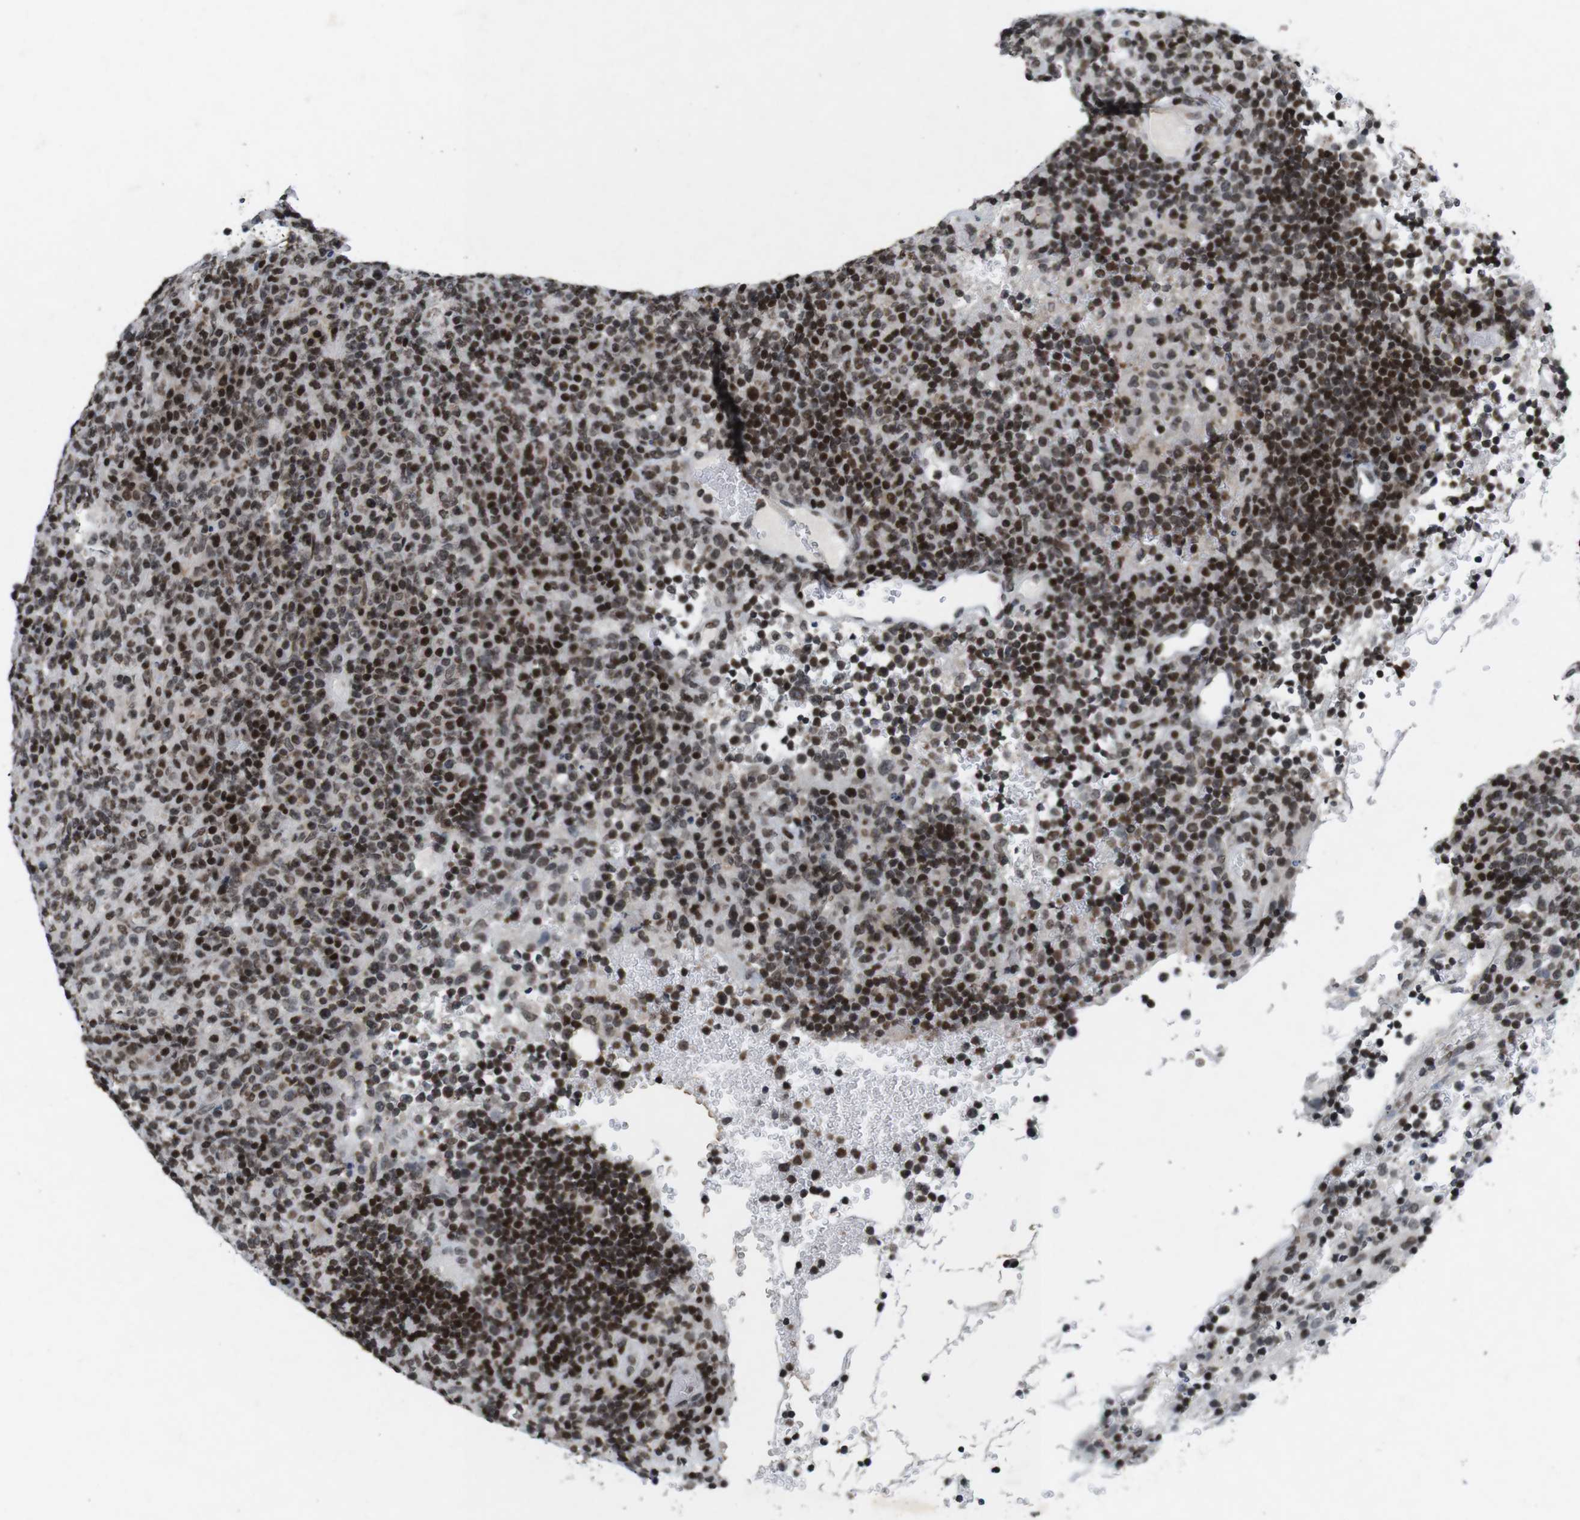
{"staining": {"intensity": "strong", "quantity": ">75%", "location": "nuclear"}, "tissue": "lymphoma", "cell_type": "Tumor cells", "image_type": "cancer", "snomed": [{"axis": "morphology", "description": "Malignant lymphoma, non-Hodgkin's type, High grade"}, {"axis": "topography", "description": "Lymph node"}], "caption": "A high amount of strong nuclear expression is present in approximately >75% of tumor cells in lymphoma tissue.", "gene": "MAGEH1", "patient": {"sex": "female", "age": 76}}